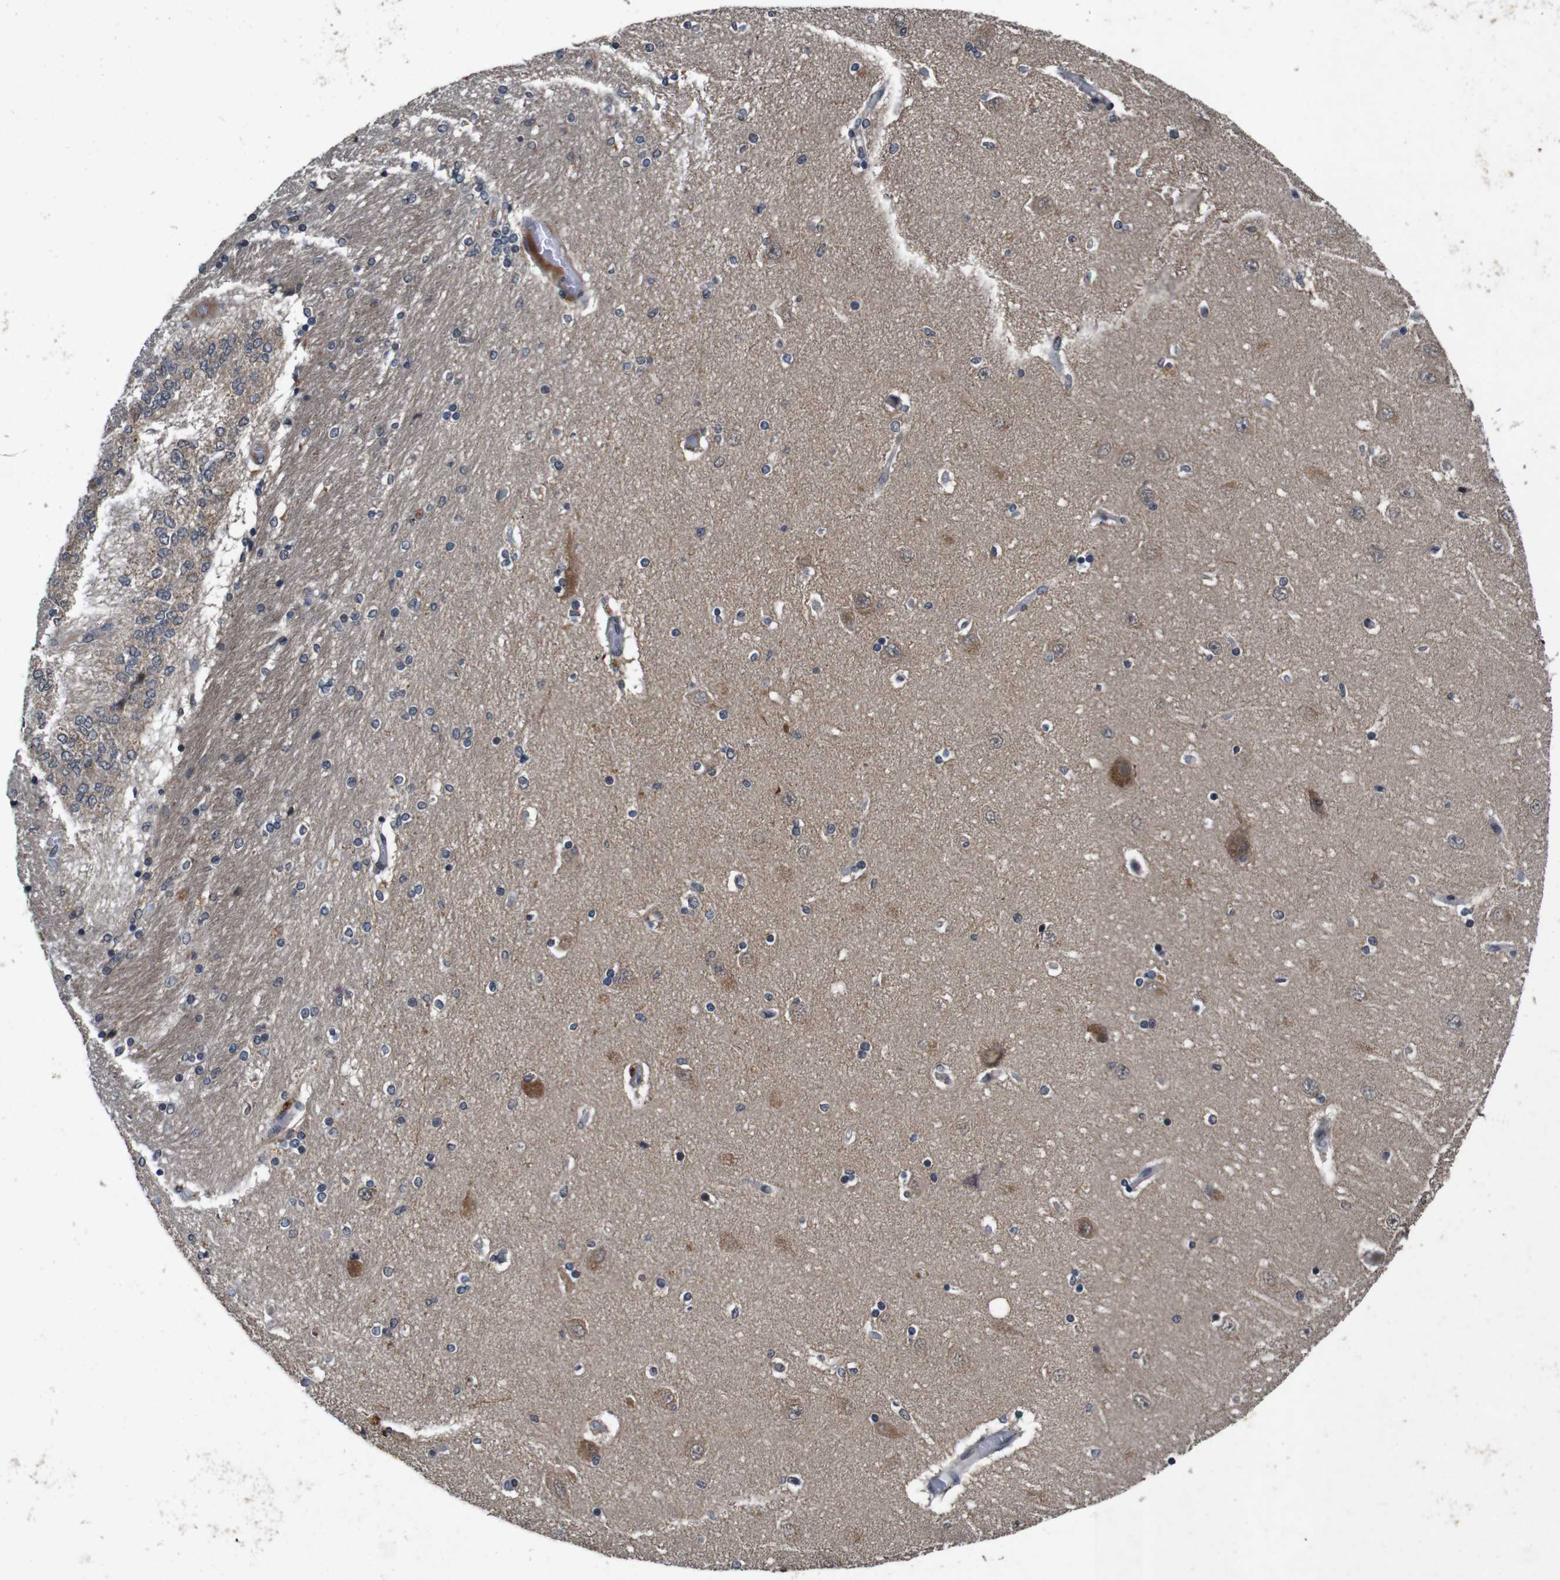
{"staining": {"intensity": "weak", "quantity": "<25%", "location": "cytoplasmic/membranous"}, "tissue": "hippocampus", "cell_type": "Glial cells", "image_type": "normal", "snomed": [{"axis": "morphology", "description": "Normal tissue, NOS"}, {"axis": "topography", "description": "Hippocampus"}], "caption": "The image shows no staining of glial cells in unremarkable hippocampus. Nuclei are stained in blue.", "gene": "AKT3", "patient": {"sex": "female", "age": 54}}